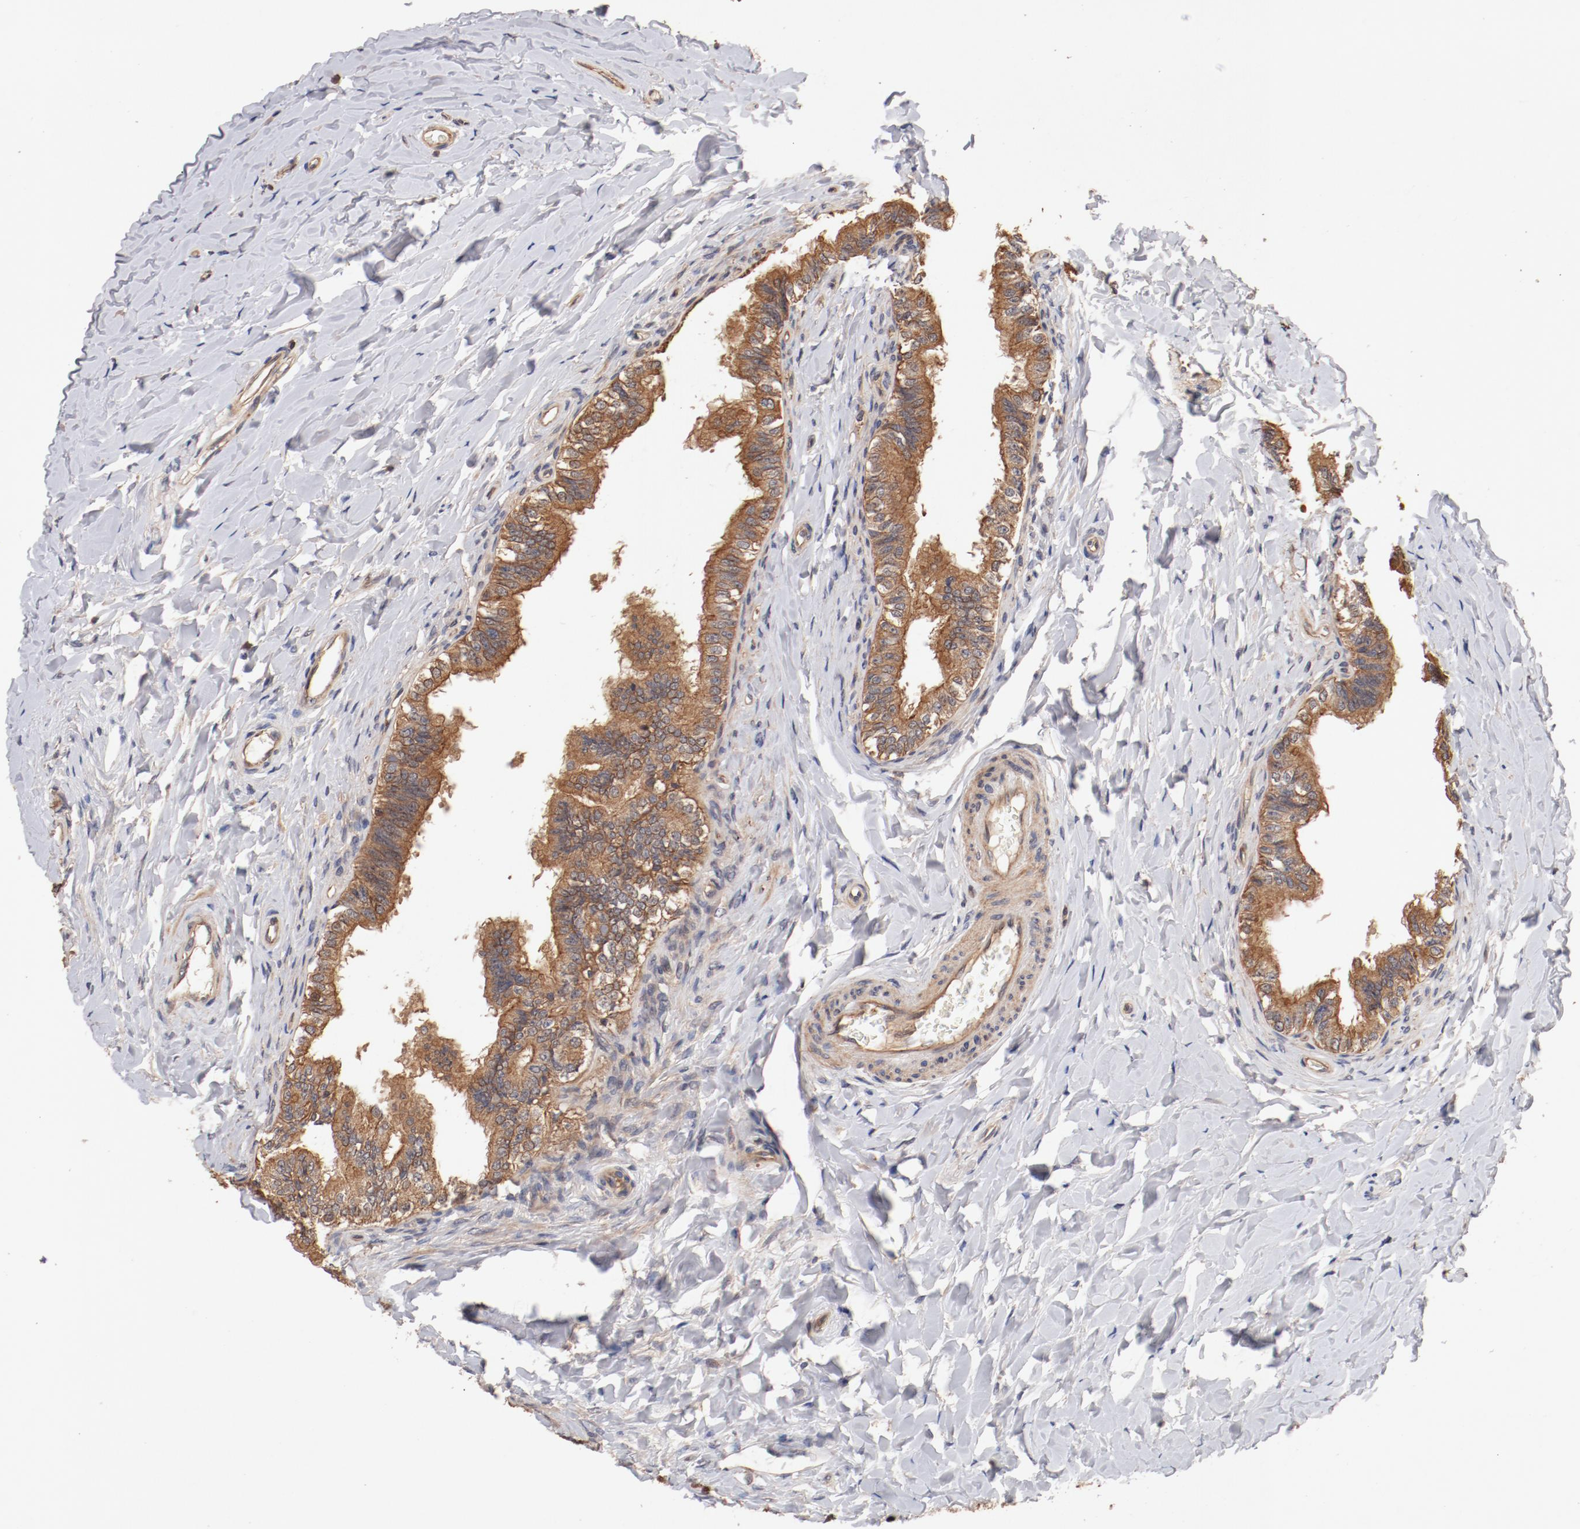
{"staining": {"intensity": "moderate", "quantity": ">75%", "location": "cytoplasmic/membranous"}, "tissue": "epididymis", "cell_type": "Glandular cells", "image_type": "normal", "snomed": [{"axis": "morphology", "description": "Normal tissue, NOS"}, {"axis": "topography", "description": "Soft tissue"}, {"axis": "topography", "description": "Epididymis"}], "caption": "The image exhibits staining of unremarkable epididymis, revealing moderate cytoplasmic/membranous protein staining (brown color) within glandular cells.", "gene": "GUF1", "patient": {"sex": "male", "age": 26}}